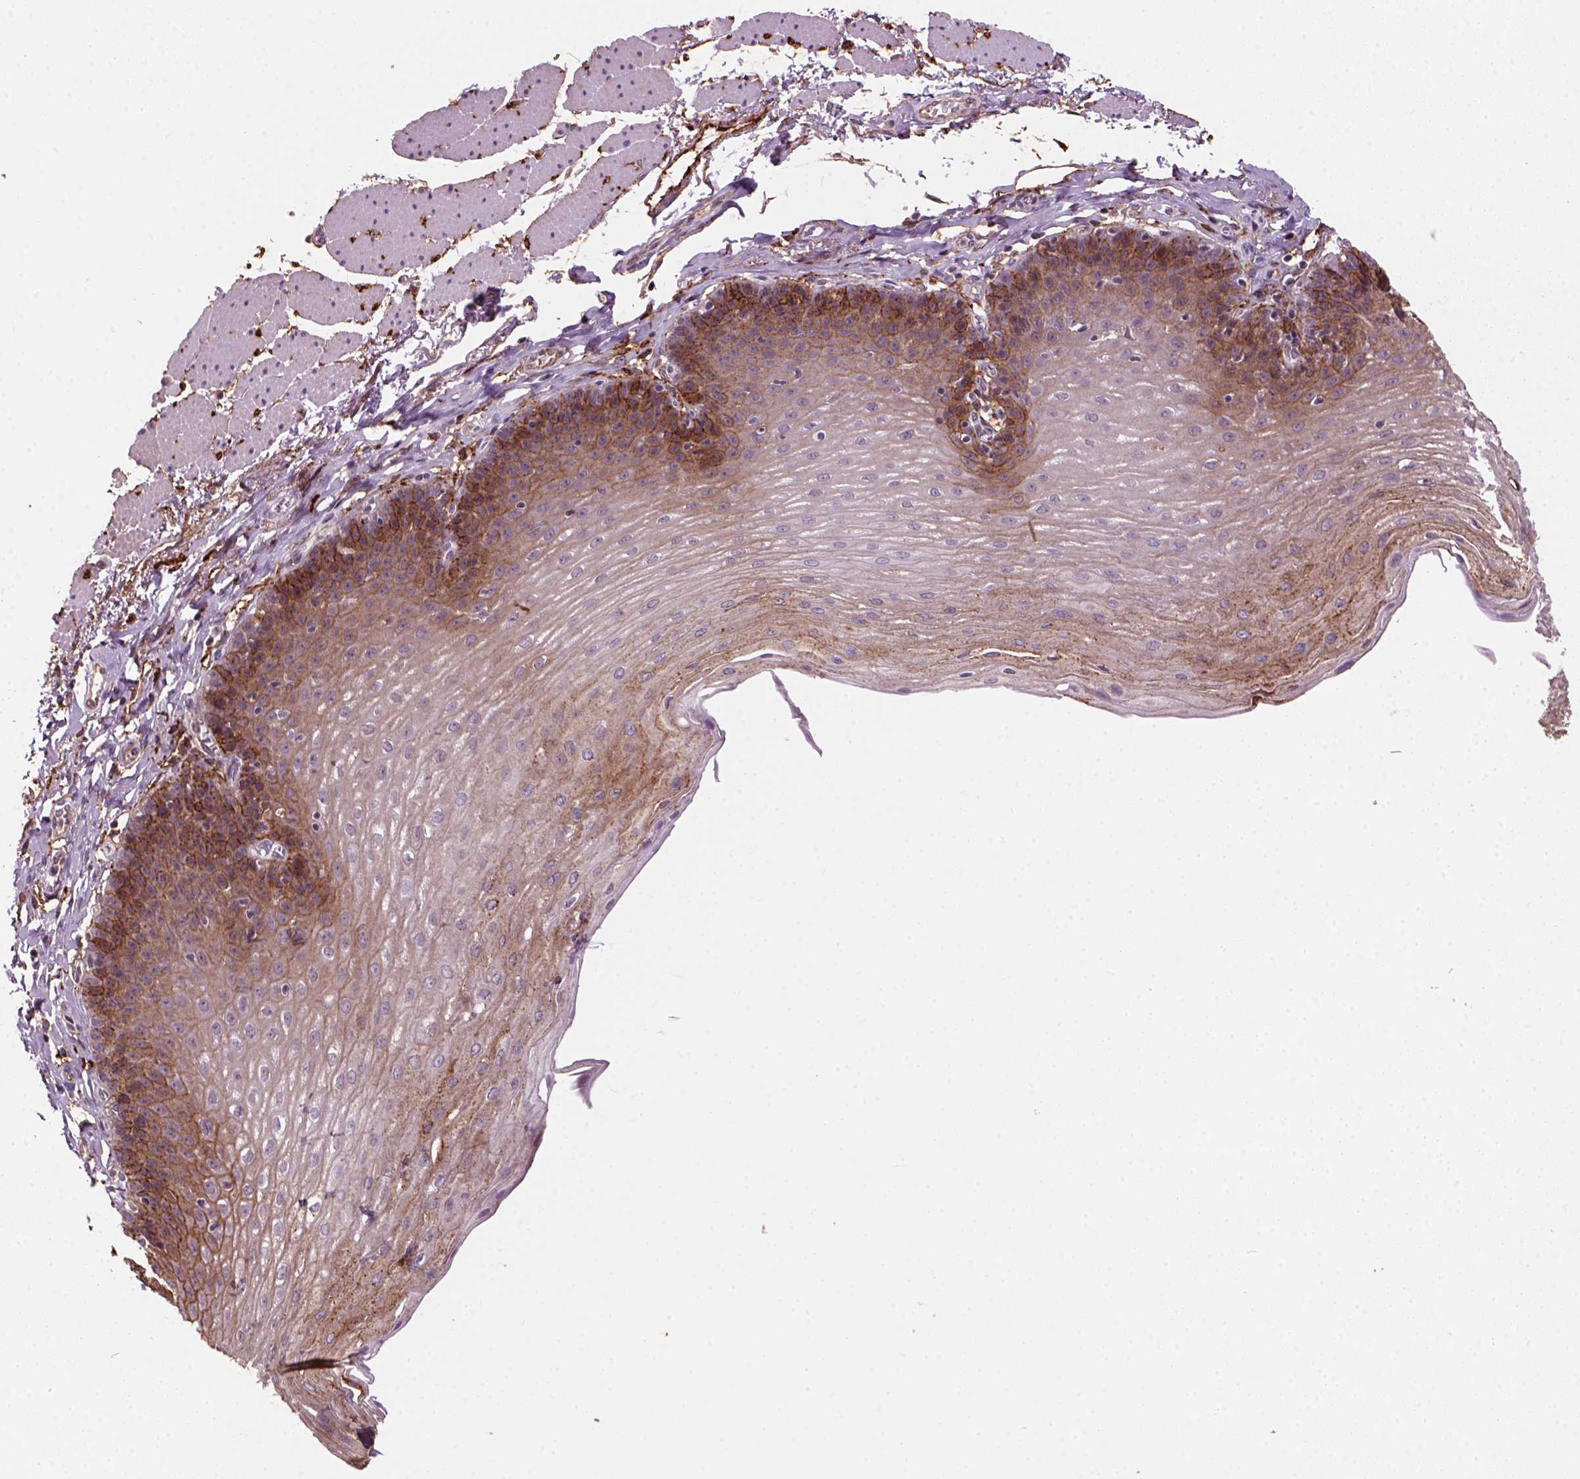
{"staining": {"intensity": "moderate", "quantity": ">75%", "location": "cytoplasmic/membranous"}, "tissue": "esophagus", "cell_type": "Squamous epithelial cells", "image_type": "normal", "snomed": [{"axis": "morphology", "description": "Normal tissue, NOS"}, {"axis": "topography", "description": "Esophagus"}], "caption": "Immunohistochemistry image of benign esophagus stained for a protein (brown), which reveals medium levels of moderate cytoplasmic/membranous expression in about >75% of squamous epithelial cells.", "gene": "MARCKS", "patient": {"sex": "female", "age": 81}}